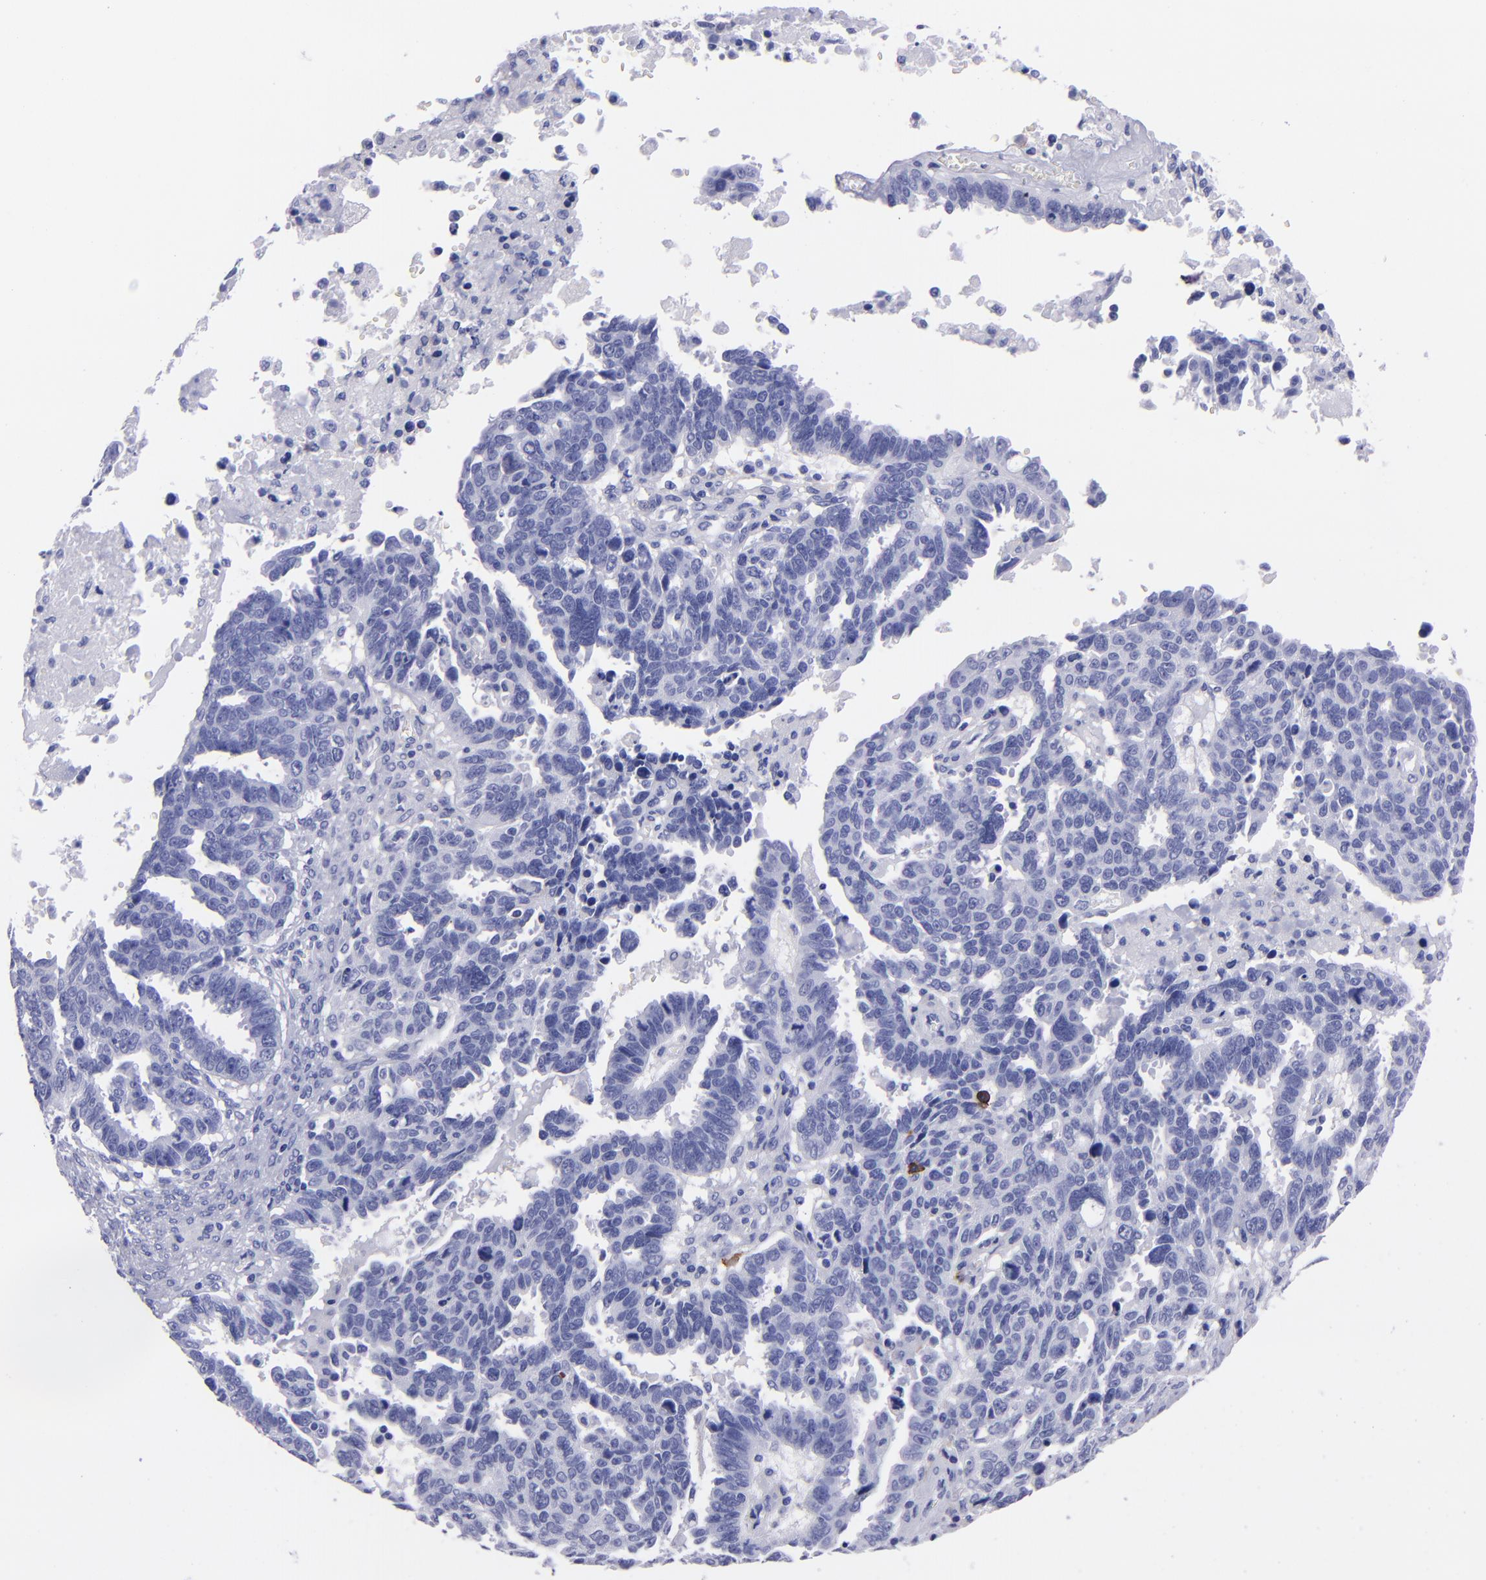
{"staining": {"intensity": "negative", "quantity": "none", "location": "none"}, "tissue": "ovarian cancer", "cell_type": "Tumor cells", "image_type": "cancer", "snomed": [{"axis": "morphology", "description": "Carcinoma, endometroid"}, {"axis": "morphology", "description": "Cystadenocarcinoma, serous, NOS"}, {"axis": "topography", "description": "Ovary"}], "caption": "Immunohistochemistry of ovarian cancer (serous cystadenocarcinoma) exhibits no staining in tumor cells. (Brightfield microscopy of DAB immunohistochemistry at high magnification).", "gene": "CD38", "patient": {"sex": "female", "age": 45}}